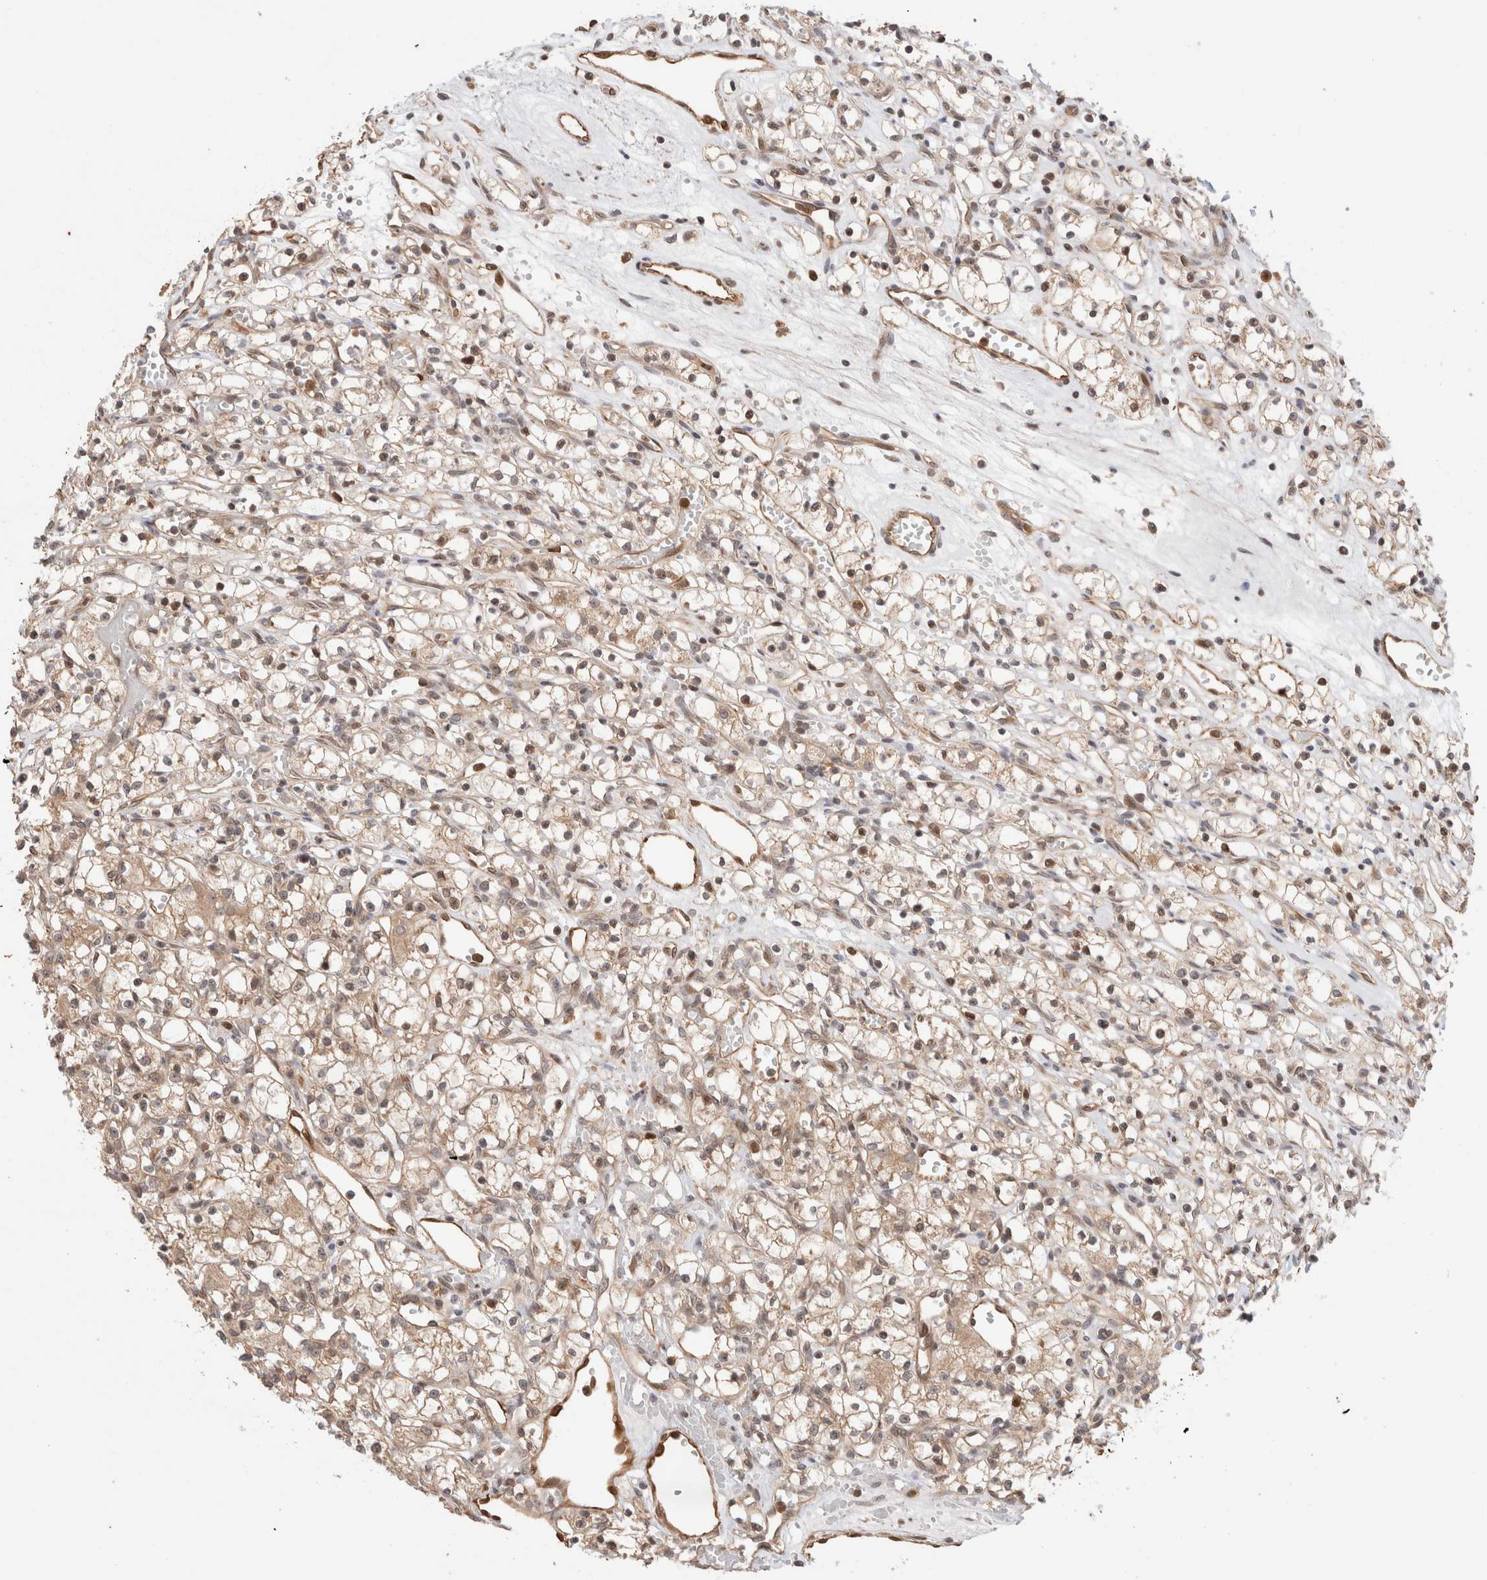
{"staining": {"intensity": "weak", "quantity": "<25%", "location": "cytoplasmic/membranous,nuclear"}, "tissue": "renal cancer", "cell_type": "Tumor cells", "image_type": "cancer", "snomed": [{"axis": "morphology", "description": "Adenocarcinoma, NOS"}, {"axis": "topography", "description": "Kidney"}], "caption": "This is a image of IHC staining of renal adenocarcinoma, which shows no staining in tumor cells.", "gene": "OTUD6B", "patient": {"sex": "female", "age": 59}}